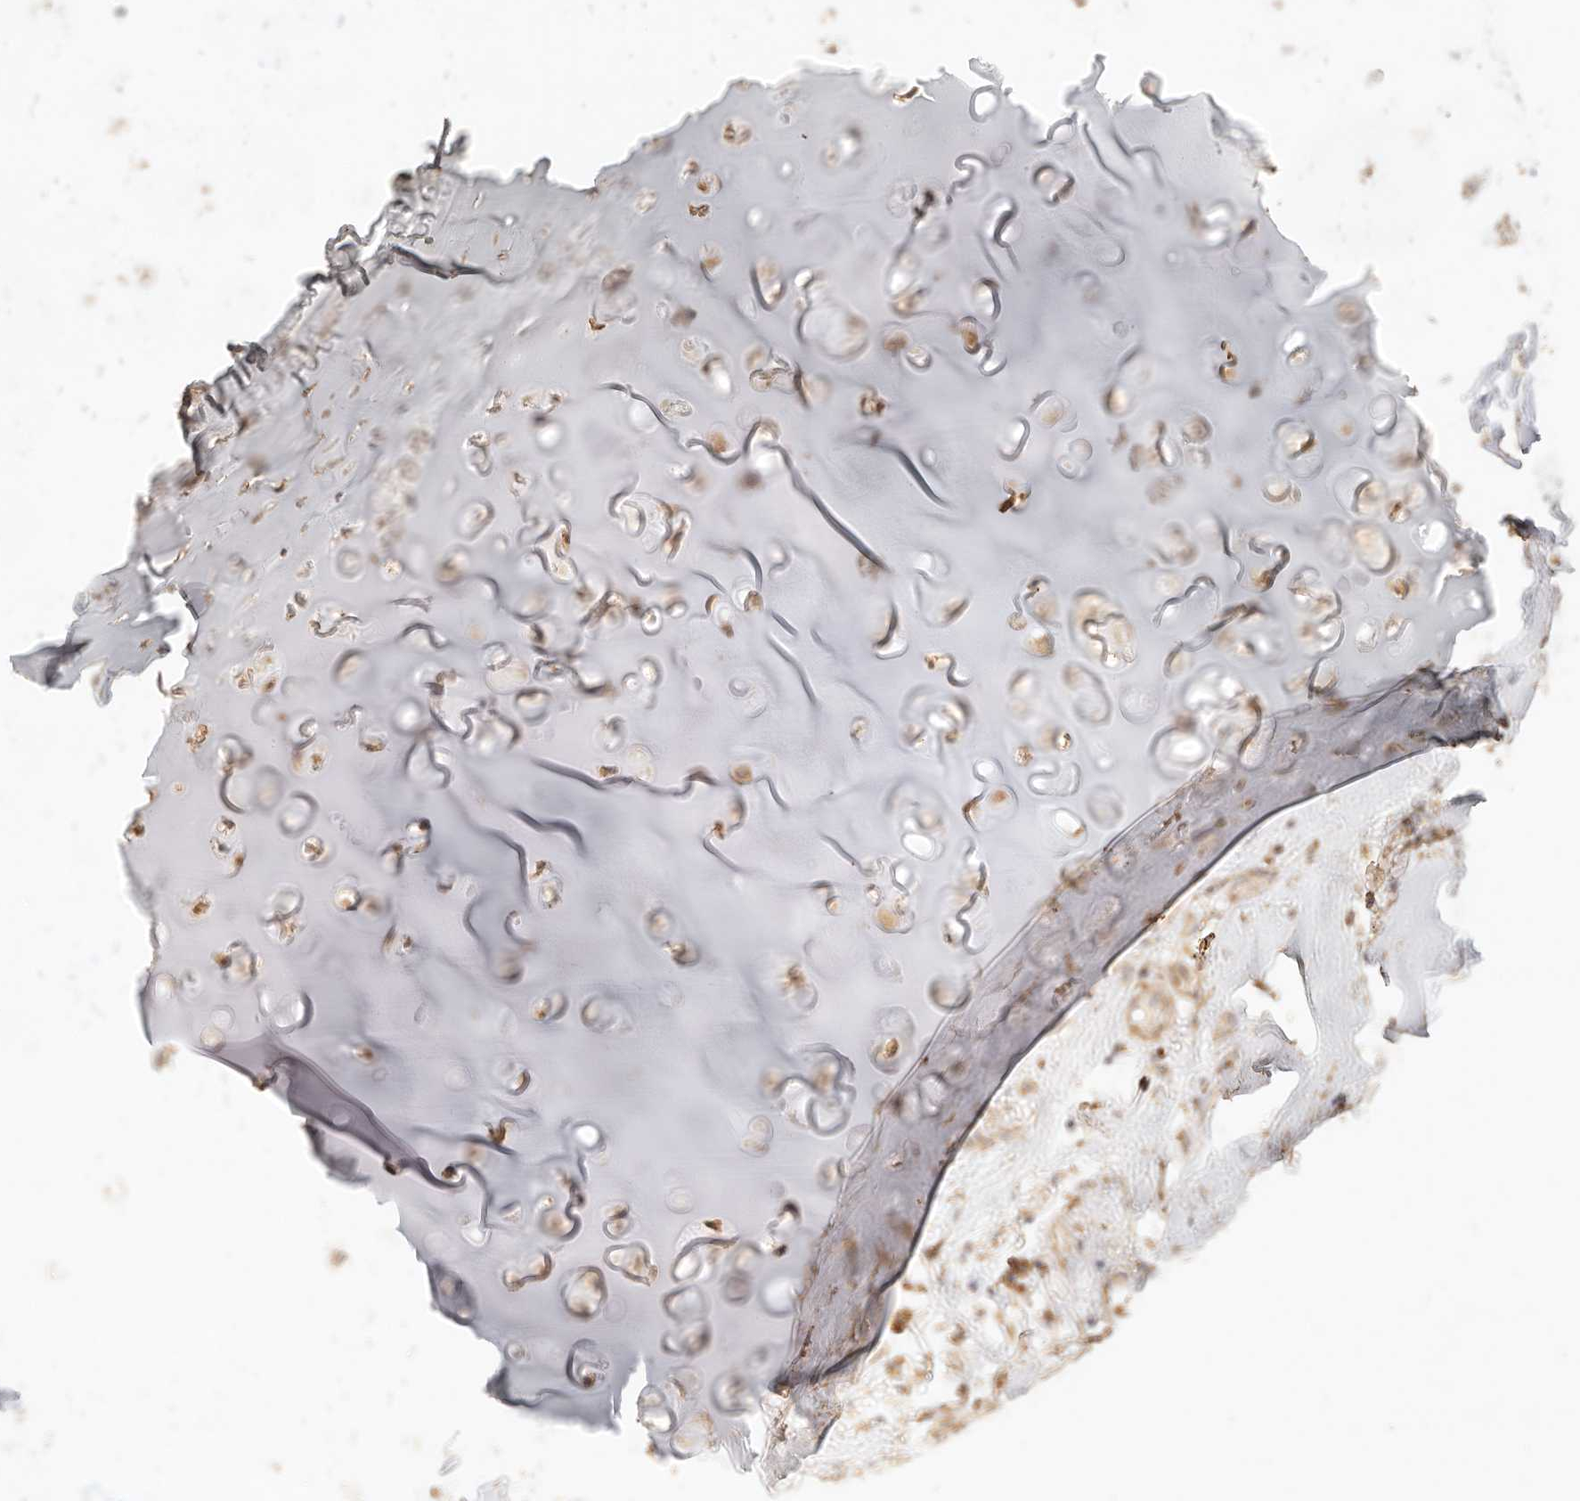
{"staining": {"intensity": "moderate", "quantity": ">75%", "location": "cytoplasmic/membranous,nuclear"}, "tissue": "adipose tissue", "cell_type": "Adipocytes", "image_type": "normal", "snomed": [{"axis": "morphology", "description": "Normal tissue, NOS"}, {"axis": "morphology", "description": "Basal cell carcinoma"}, {"axis": "topography", "description": "Cartilage tissue"}, {"axis": "topography", "description": "Nasopharynx"}, {"axis": "topography", "description": "Oral tissue"}], "caption": "The photomicrograph exhibits immunohistochemical staining of normal adipose tissue. There is moderate cytoplasmic/membranous,nuclear expression is present in approximately >75% of adipocytes. (brown staining indicates protein expression, while blue staining denotes nuclei).", "gene": "PTPN22", "patient": {"sex": "female", "age": 77}}